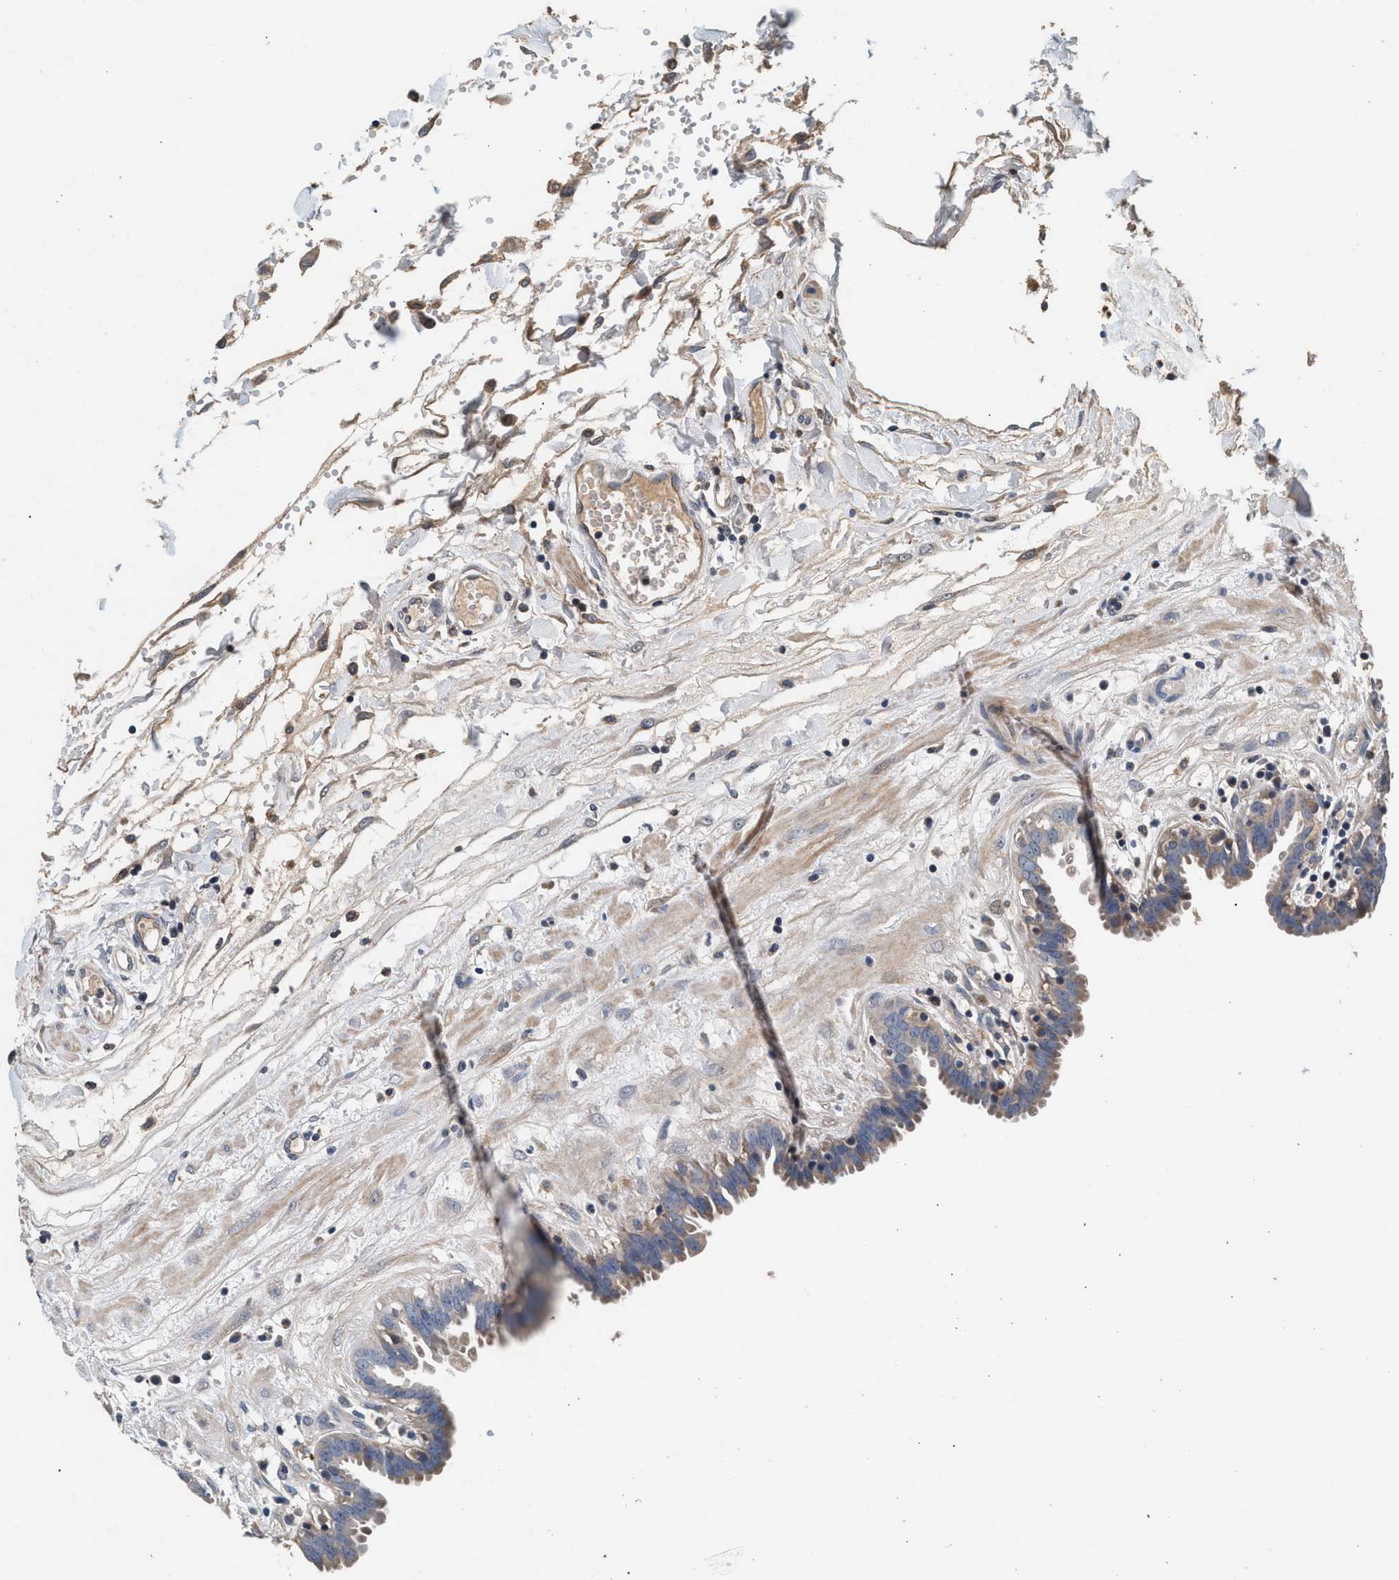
{"staining": {"intensity": "weak", "quantity": "<25%", "location": "cytoplasmic/membranous"}, "tissue": "fallopian tube", "cell_type": "Glandular cells", "image_type": "normal", "snomed": [{"axis": "morphology", "description": "Normal tissue, NOS"}, {"axis": "topography", "description": "Fallopian tube"}, {"axis": "topography", "description": "Placenta"}], "caption": "A high-resolution image shows IHC staining of benign fallopian tube, which demonstrates no significant staining in glandular cells. The staining is performed using DAB (3,3'-diaminobenzidine) brown chromogen with nuclei counter-stained in using hematoxylin.", "gene": "PTGR3", "patient": {"sex": "female", "age": 32}}